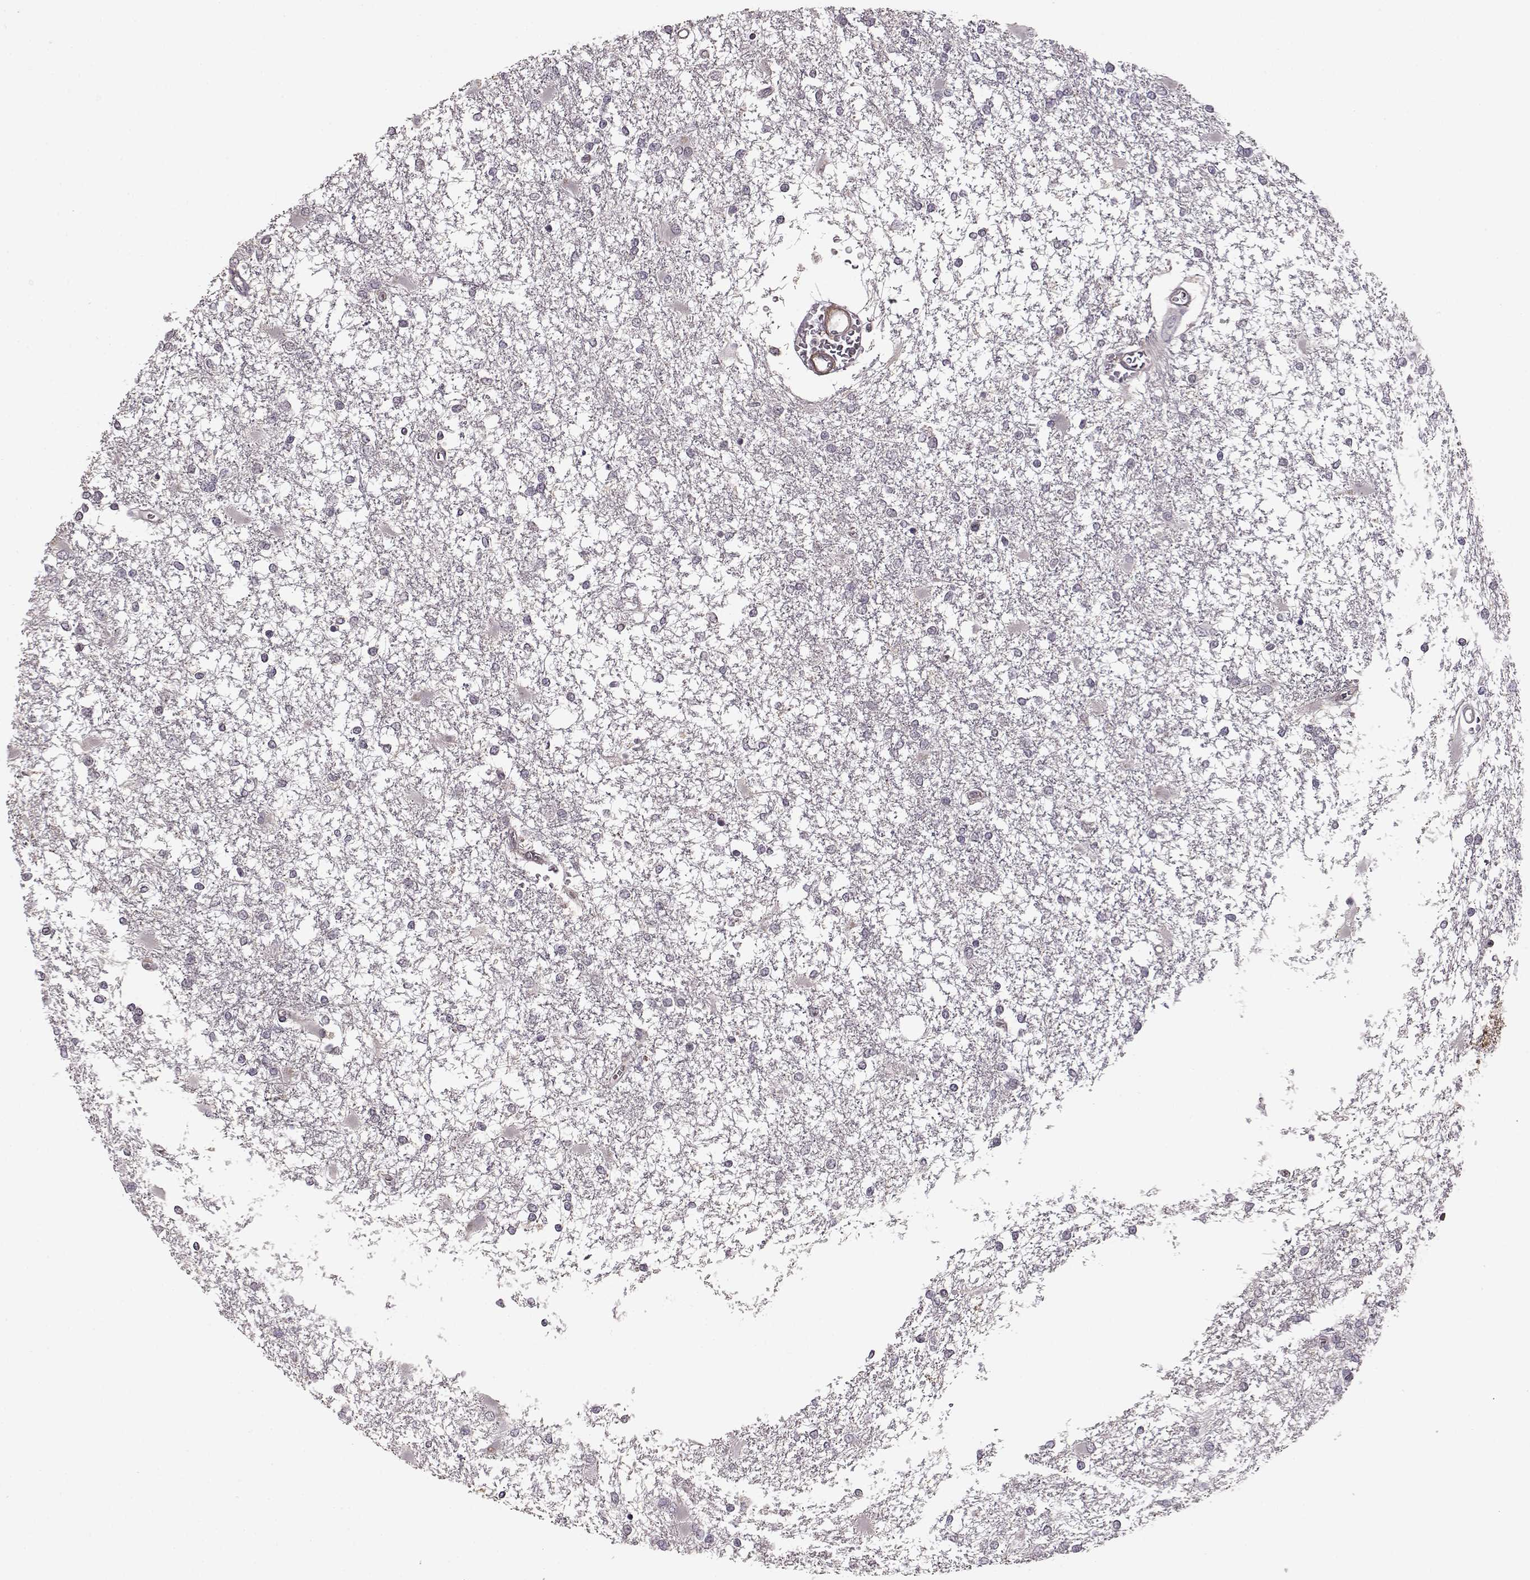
{"staining": {"intensity": "negative", "quantity": "none", "location": "none"}, "tissue": "glioma", "cell_type": "Tumor cells", "image_type": "cancer", "snomed": [{"axis": "morphology", "description": "Glioma, malignant, High grade"}, {"axis": "topography", "description": "Cerebral cortex"}], "caption": "Immunohistochemistry (IHC) micrograph of human glioma stained for a protein (brown), which shows no positivity in tumor cells.", "gene": "SLAIN2", "patient": {"sex": "male", "age": 79}}